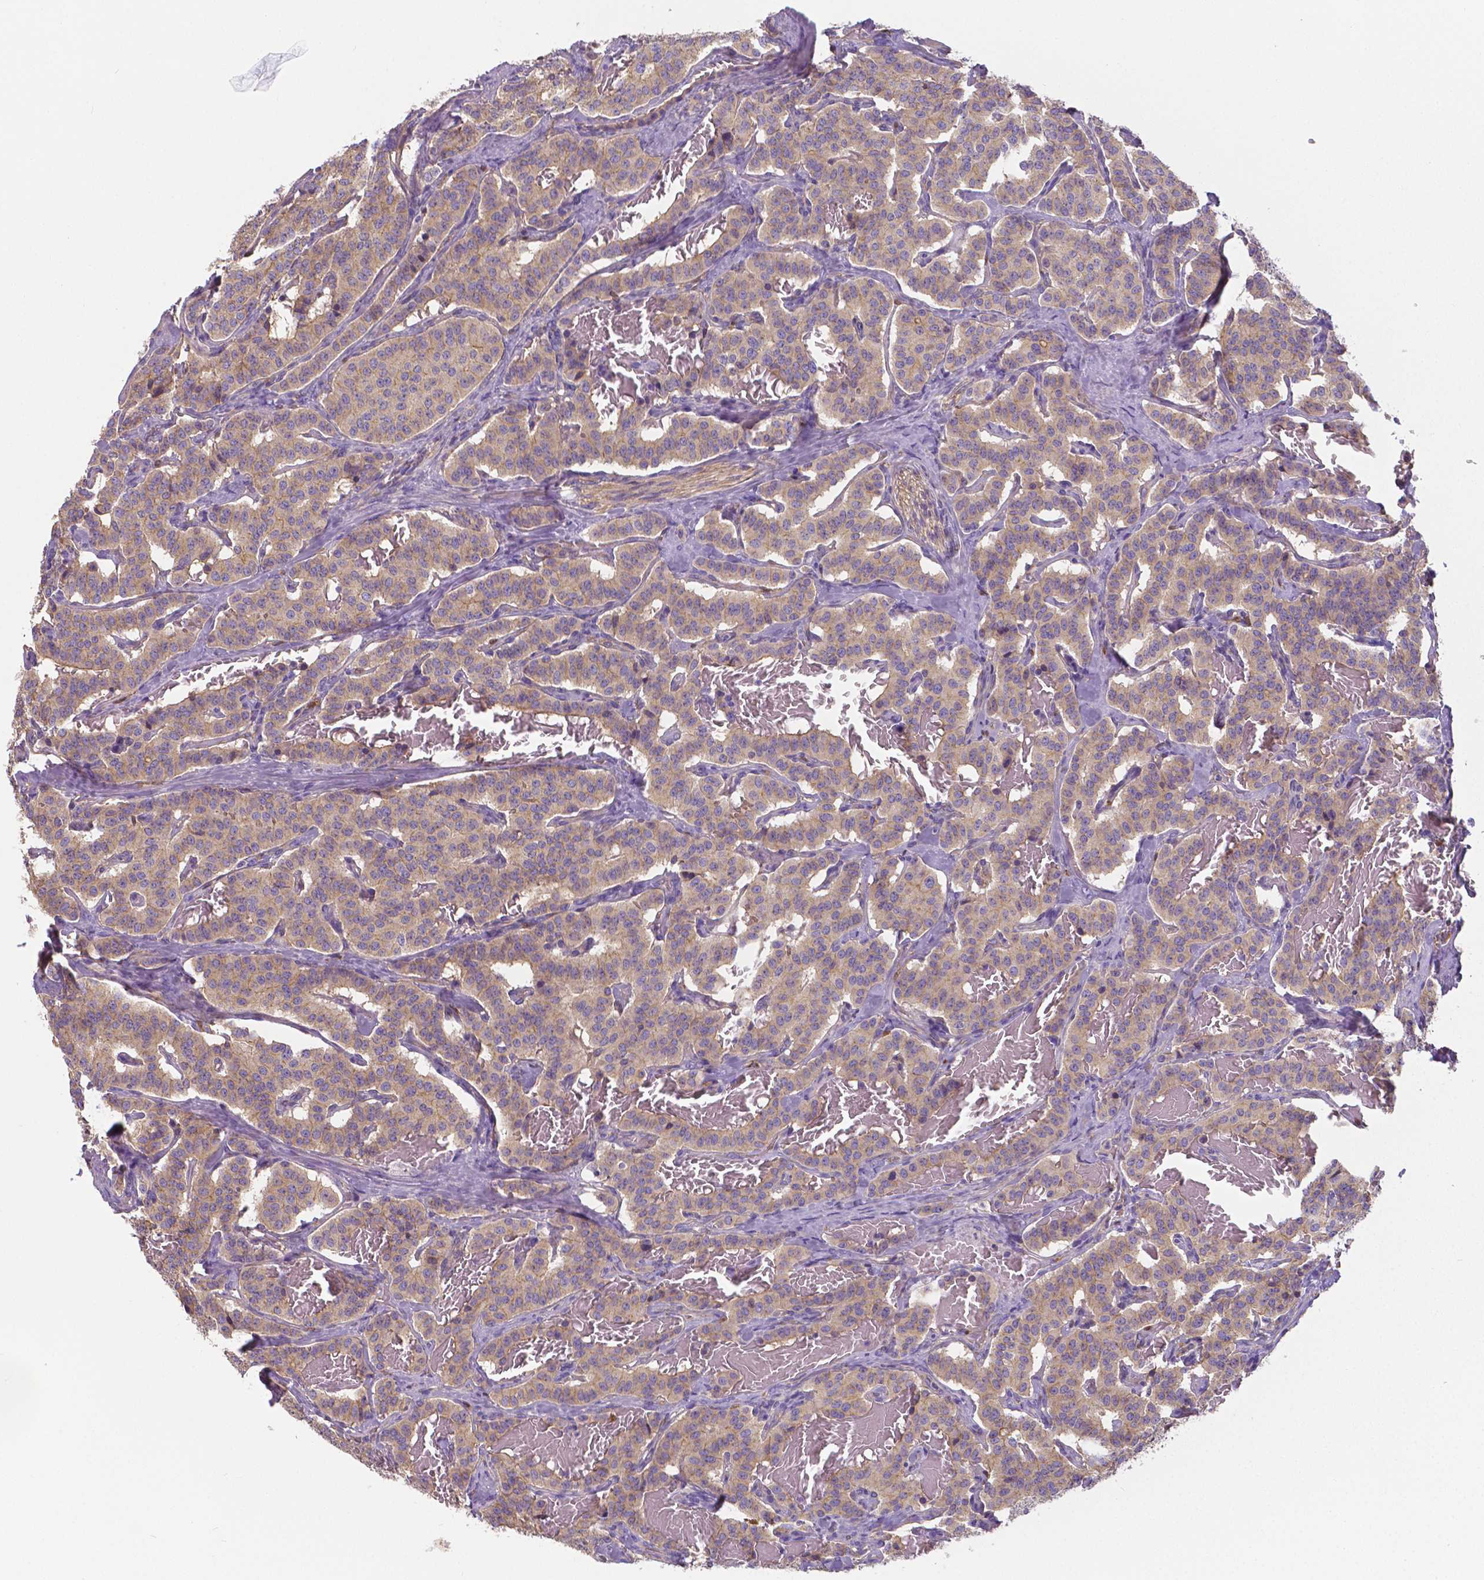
{"staining": {"intensity": "moderate", "quantity": "<25%", "location": "cytoplasmic/membranous"}, "tissue": "carcinoid", "cell_type": "Tumor cells", "image_type": "cancer", "snomed": [{"axis": "morphology", "description": "Carcinoid, malignant, NOS"}, {"axis": "topography", "description": "Lung"}], "caption": "The immunohistochemical stain shows moderate cytoplasmic/membranous staining in tumor cells of carcinoid tissue. (Brightfield microscopy of DAB IHC at high magnification).", "gene": "CRMP1", "patient": {"sex": "female", "age": 46}}